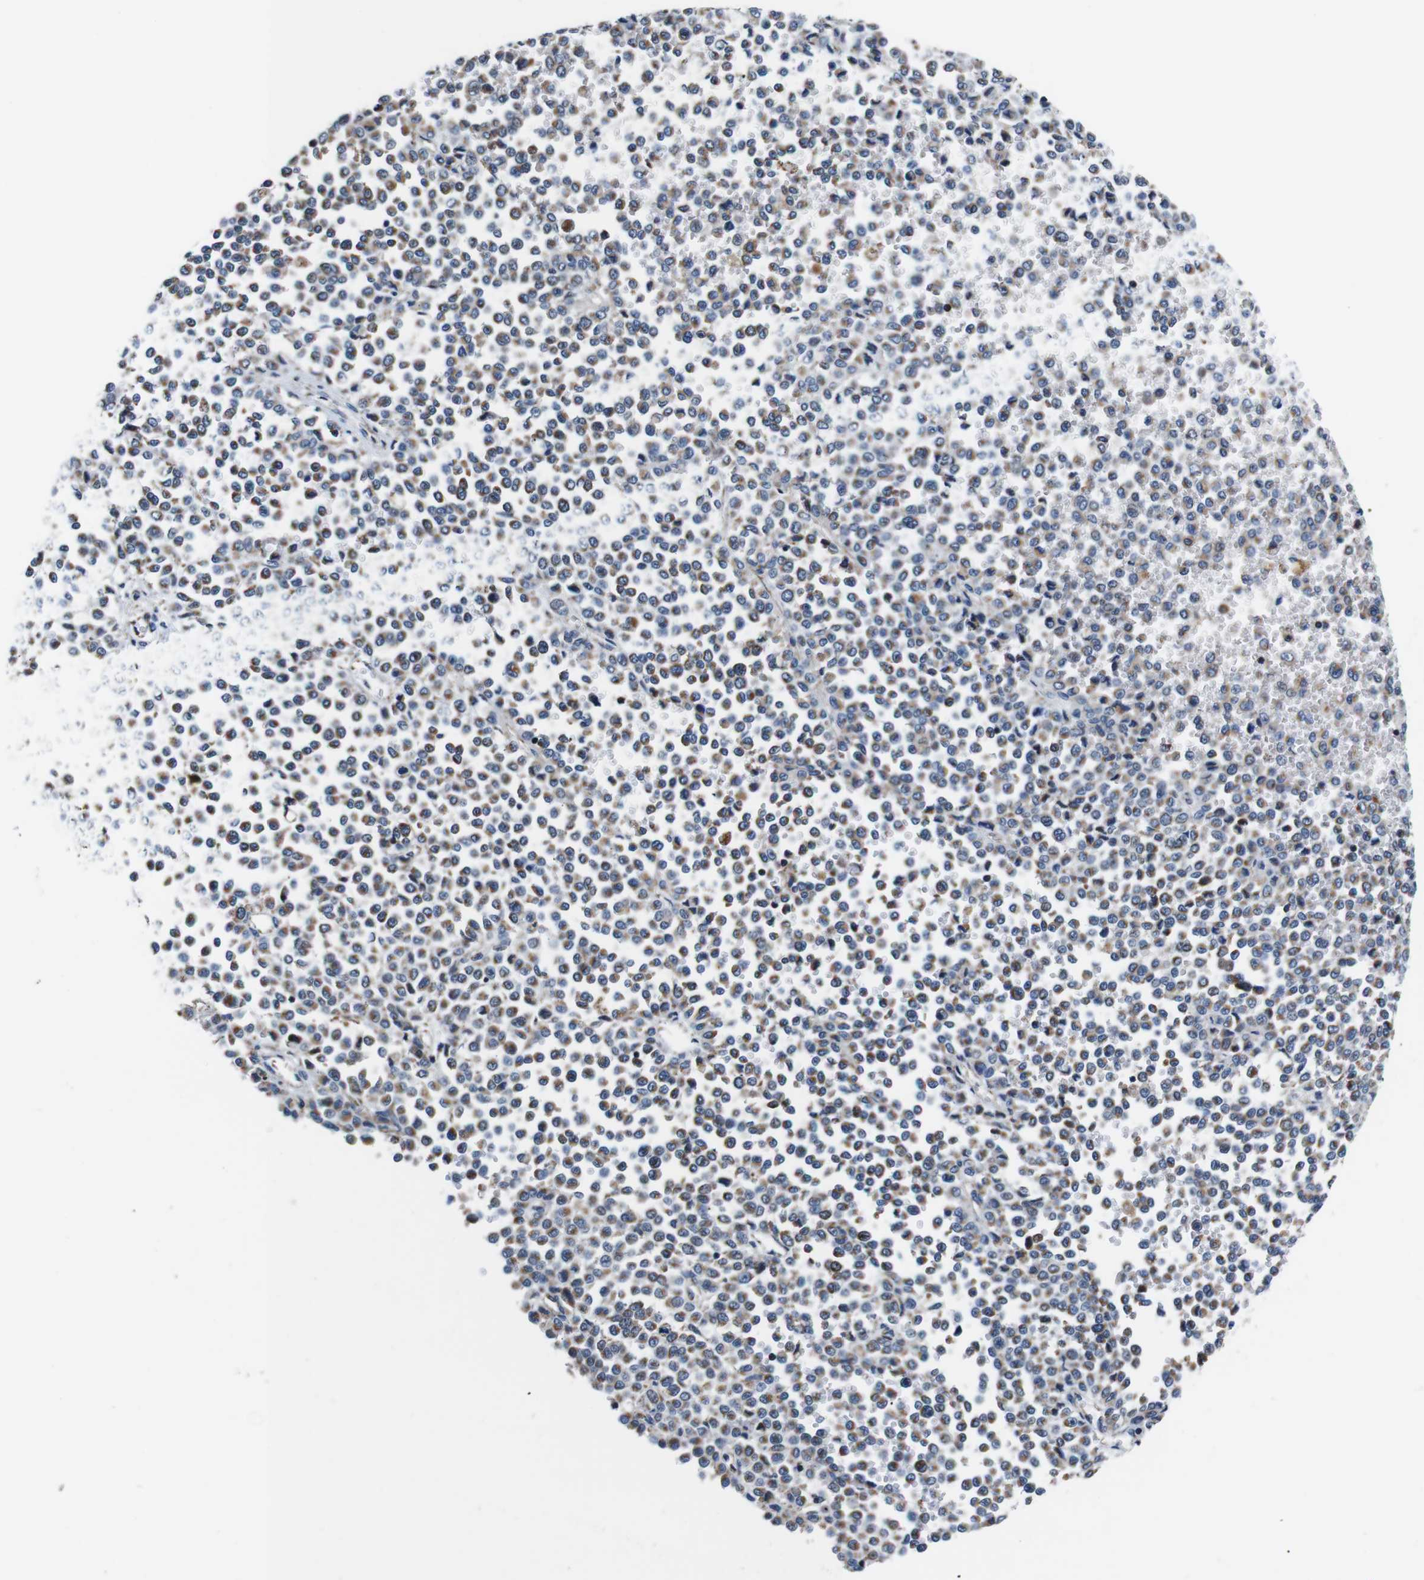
{"staining": {"intensity": "weak", "quantity": ">75%", "location": "cytoplasmic/membranous"}, "tissue": "melanoma", "cell_type": "Tumor cells", "image_type": "cancer", "snomed": [{"axis": "morphology", "description": "Malignant melanoma, Metastatic site"}, {"axis": "topography", "description": "Pancreas"}], "caption": "A high-resolution micrograph shows immunohistochemistry staining of melanoma, which shows weak cytoplasmic/membranous staining in about >75% of tumor cells.", "gene": "LRP4", "patient": {"sex": "female", "age": 30}}